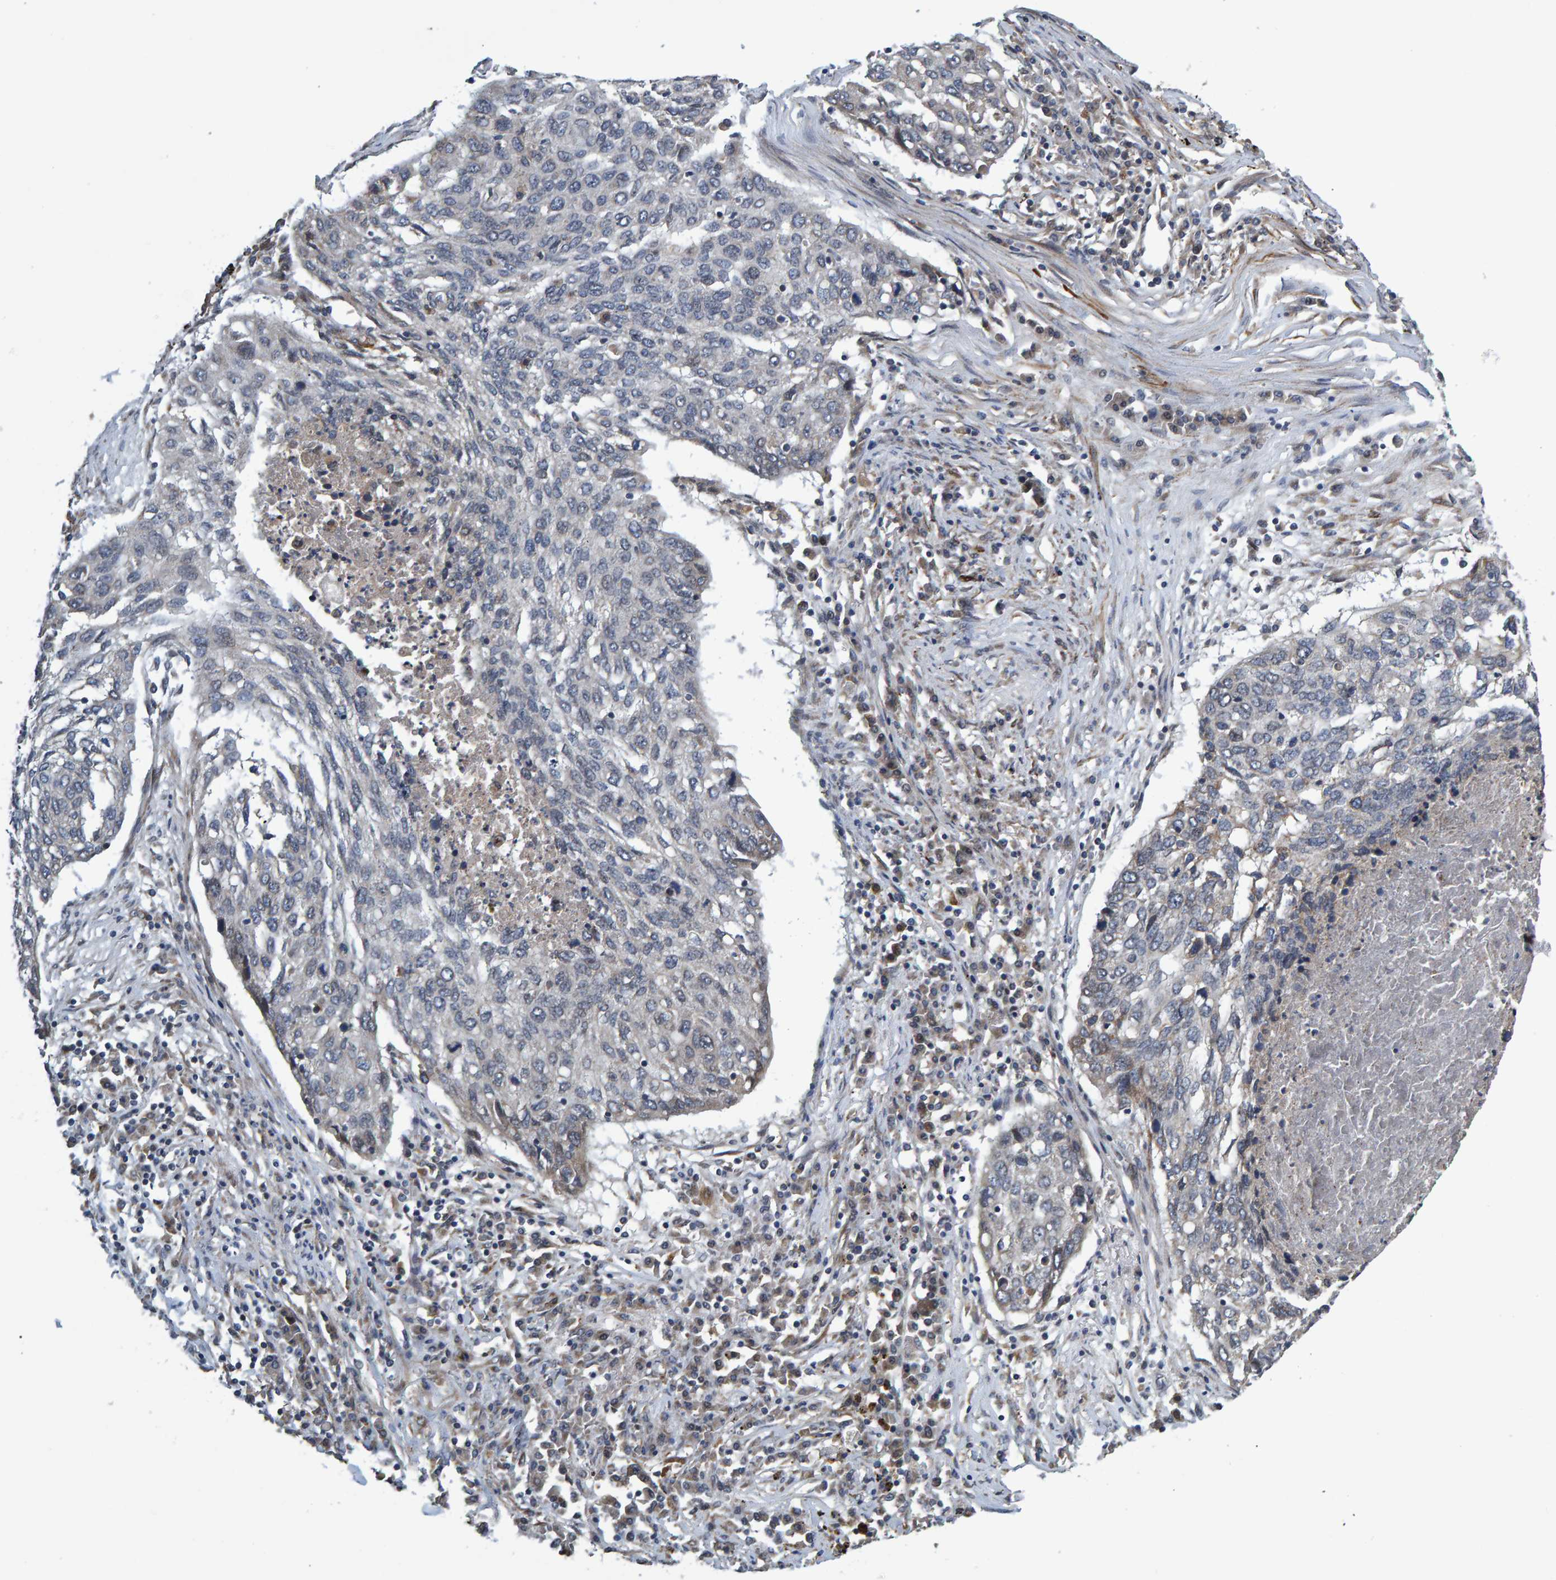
{"staining": {"intensity": "negative", "quantity": "none", "location": "none"}, "tissue": "lung cancer", "cell_type": "Tumor cells", "image_type": "cancer", "snomed": [{"axis": "morphology", "description": "Squamous cell carcinoma, NOS"}, {"axis": "topography", "description": "Lung"}], "caption": "DAB immunohistochemical staining of lung squamous cell carcinoma reveals no significant staining in tumor cells. Brightfield microscopy of immunohistochemistry stained with DAB (brown) and hematoxylin (blue), captured at high magnification.", "gene": "ATP6V1H", "patient": {"sex": "female", "age": 63}}